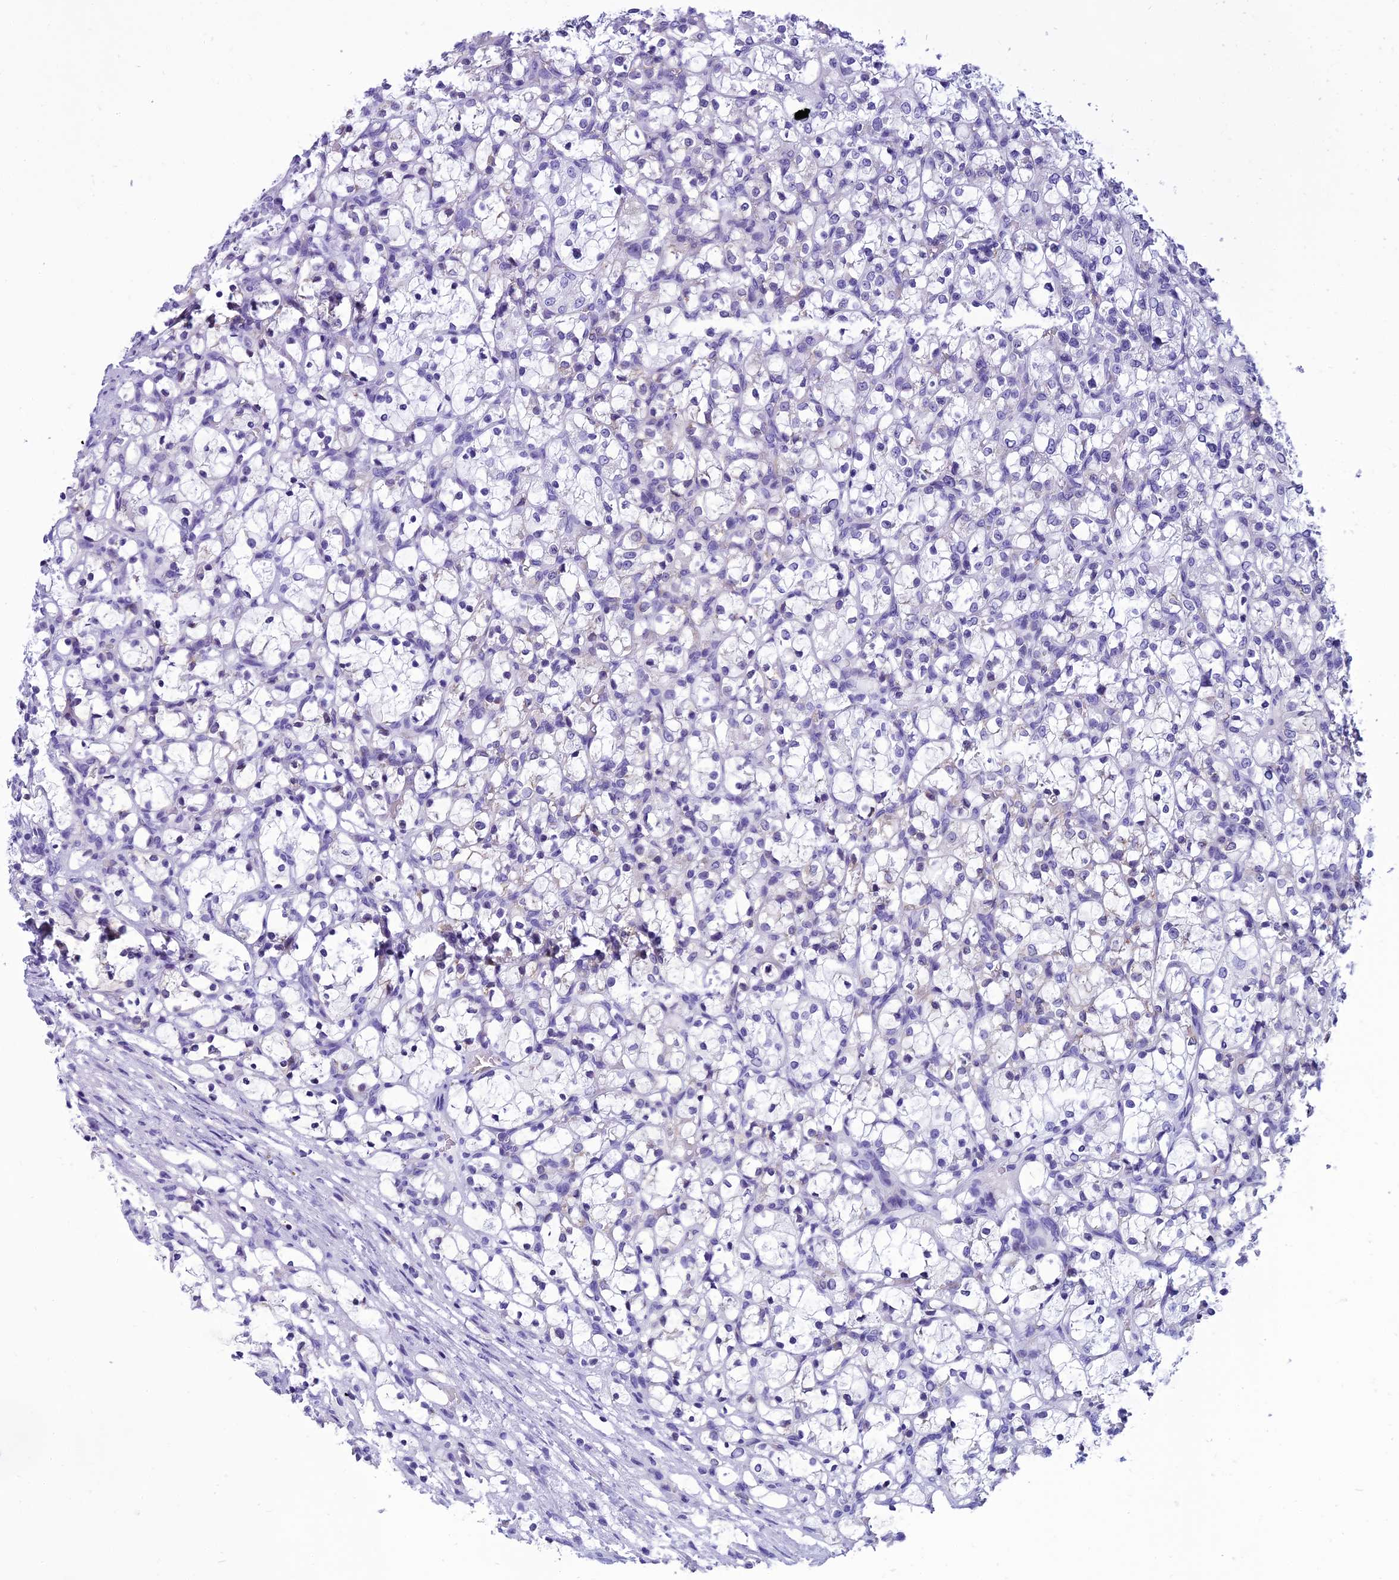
{"staining": {"intensity": "negative", "quantity": "none", "location": "none"}, "tissue": "renal cancer", "cell_type": "Tumor cells", "image_type": "cancer", "snomed": [{"axis": "morphology", "description": "Adenocarcinoma, NOS"}, {"axis": "topography", "description": "Kidney"}], "caption": "High magnification brightfield microscopy of renal cancer (adenocarcinoma) stained with DAB (3,3'-diaminobenzidine) (brown) and counterstained with hematoxylin (blue): tumor cells show no significant expression.", "gene": "KCTD14", "patient": {"sex": "female", "age": 69}}